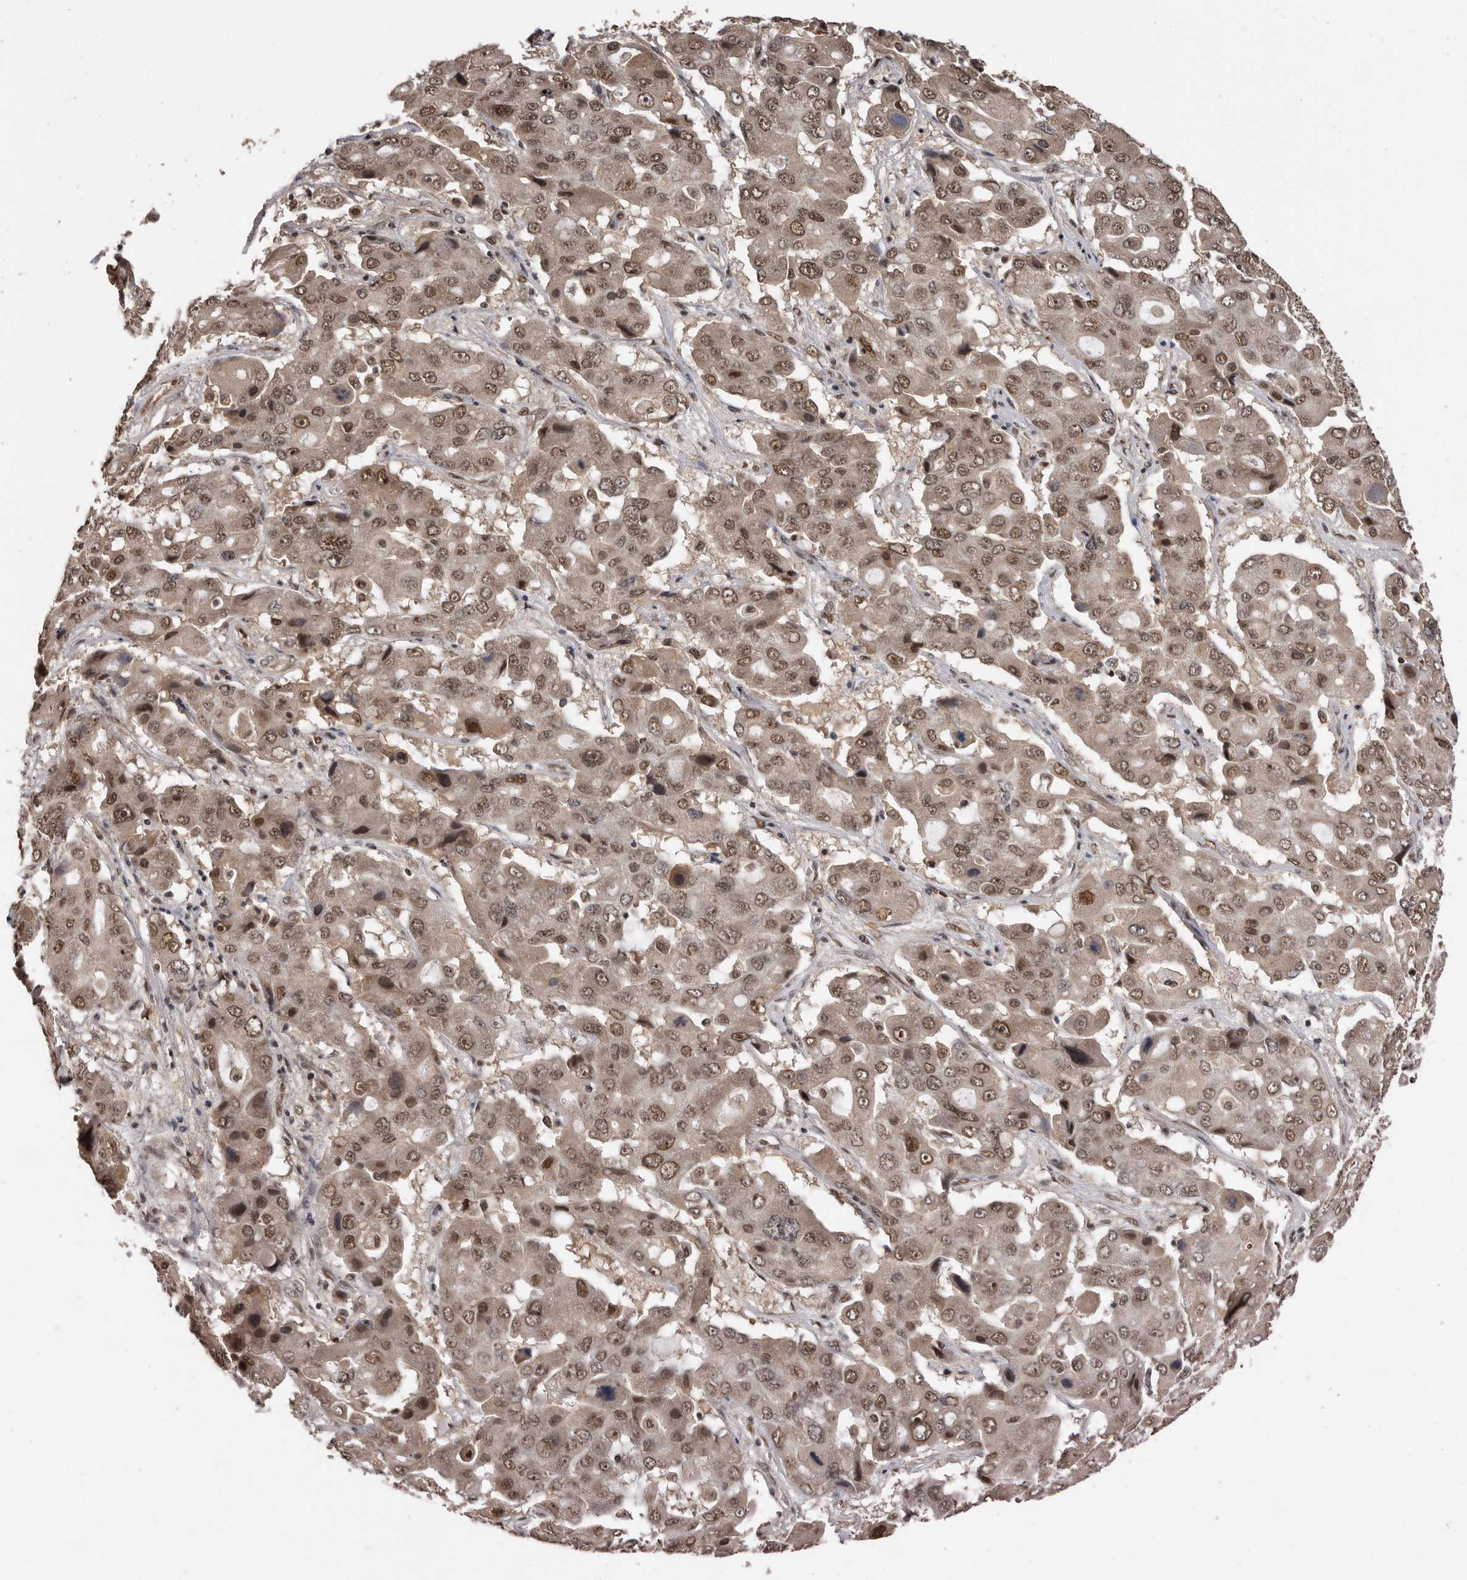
{"staining": {"intensity": "moderate", "quantity": ">75%", "location": "cytoplasmic/membranous,nuclear"}, "tissue": "liver cancer", "cell_type": "Tumor cells", "image_type": "cancer", "snomed": [{"axis": "morphology", "description": "Cholangiocarcinoma"}, {"axis": "topography", "description": "Liver"}], "caption": "DAB (3,3'-diaminobenzidine) immunohistochemical staining of liver cancer displays moderate cytoplasmic/membranous and nuclear protein positivity in approximately >75% of tumor cells.", "gene": "VPS37A", "patient": {"sex": "male", "age": 67}}